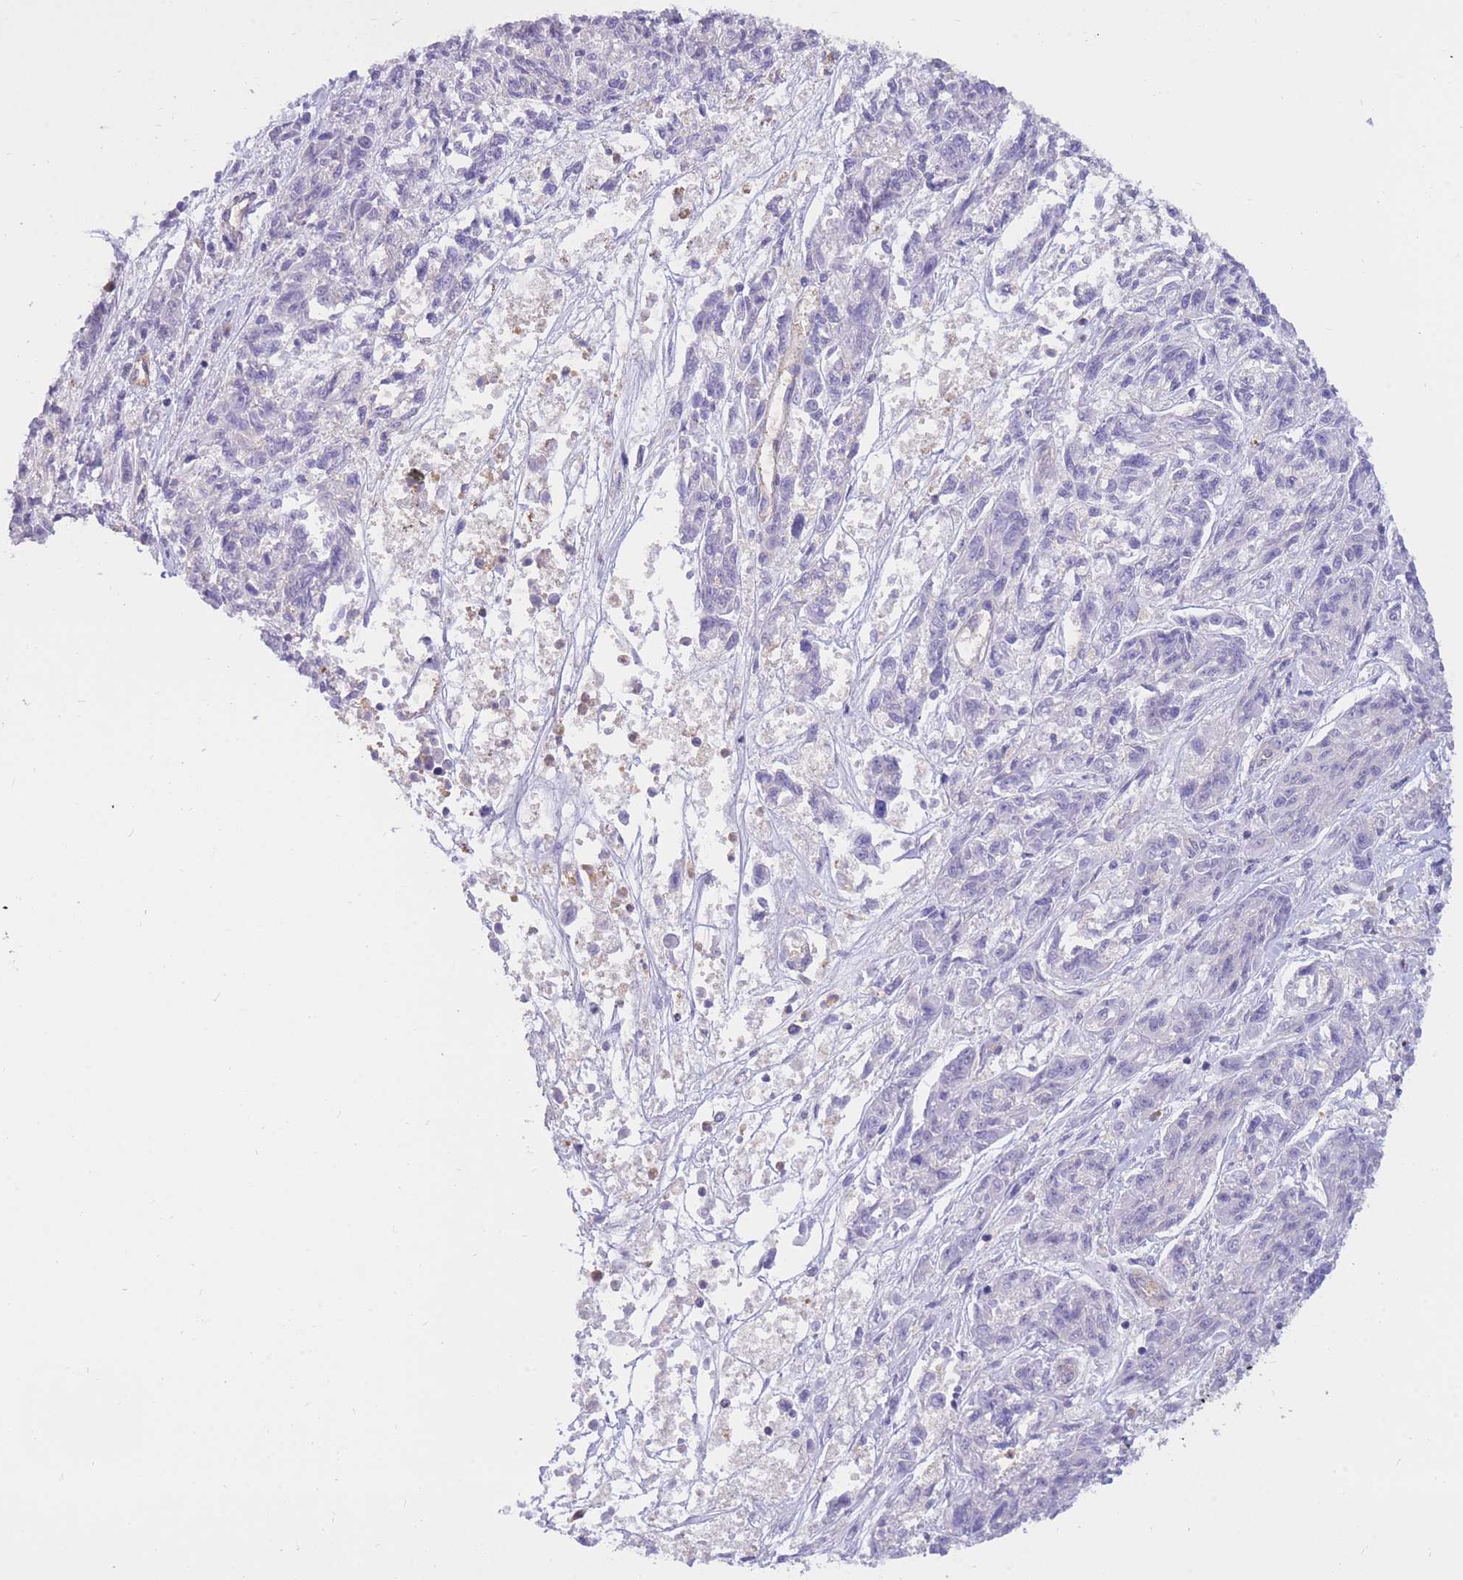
{"staining": {"intensity": "negative", "quantity": "none", "location": "none"}, "tissue": "melanoma", "cell_type": "Tumor cells", "image_type": "cancer", "snomed": [{"axis": "morphology", "description": "Malignant melanoma, NOS"}, {"axis": "topography", "description": "Skin"}], "caption": "An IHC image of malignant melanoma is shown. There is no staining in tumor cells of malignant melanoma.", "gene": "SULT1A1", "patient": {"sex": "male", "age": 53}}